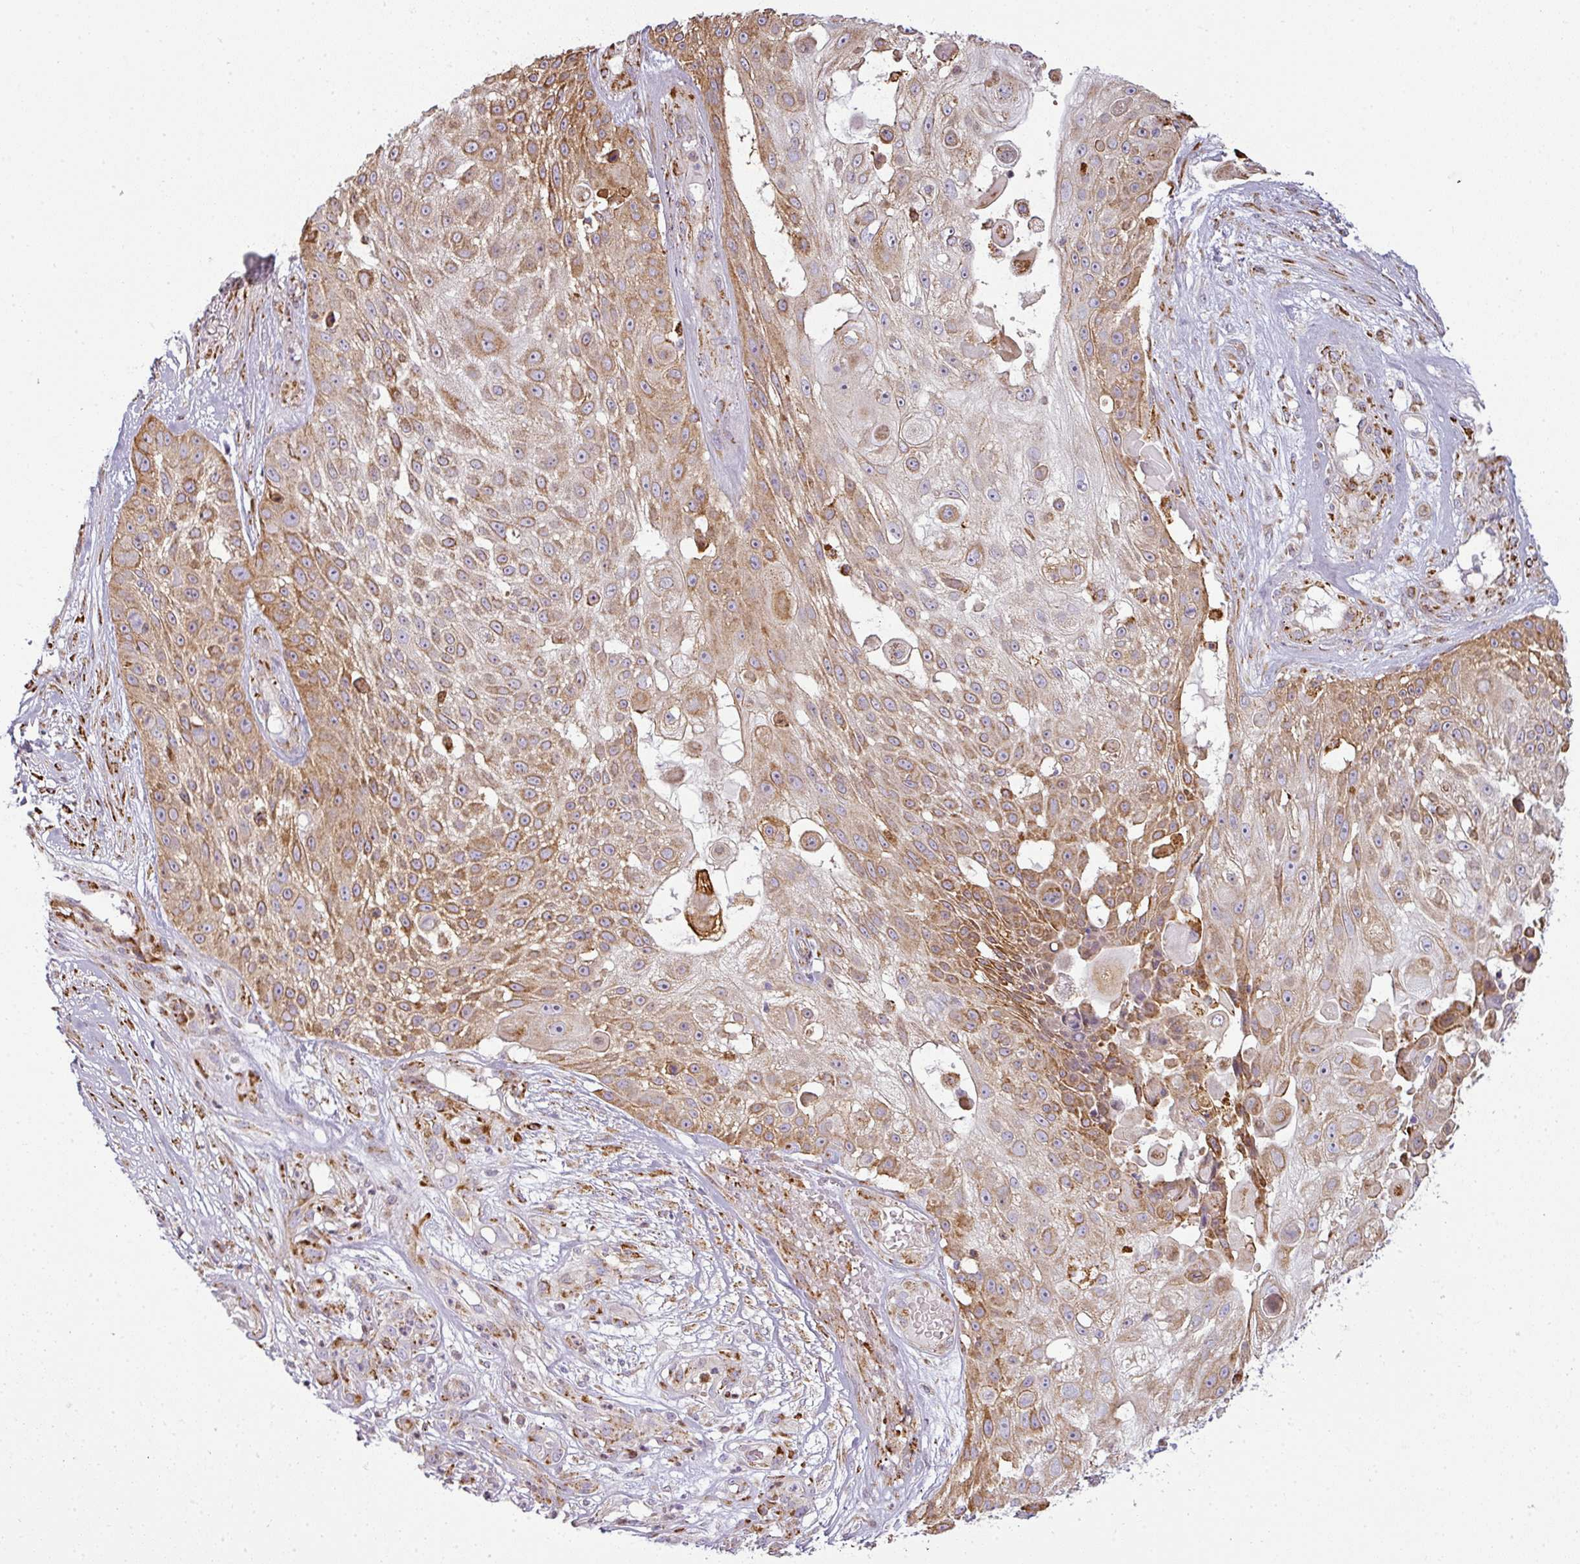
{"staining": {"intensity": "moderate", "quantity": ">75%", "location": "cytoplasmic/membranous"}, "tissue": "skin cancer", "cell_type": "Tumor cells", "image_type": "cancer", "snomed": [{"axis": "morphology", "description": "Squamous cell carcinoma, NOS"}, {"axis": "topography", "description": "Skin"}], "caption": "A histopathology image showing moderate cytoplasmic/membranous positivity in about >75% of tumor cells in skin cancer, as visualized by brown immunohistochemical staining.", "gene": "ANKRD18A", "patient": {"sex": "female", "age": 86}}